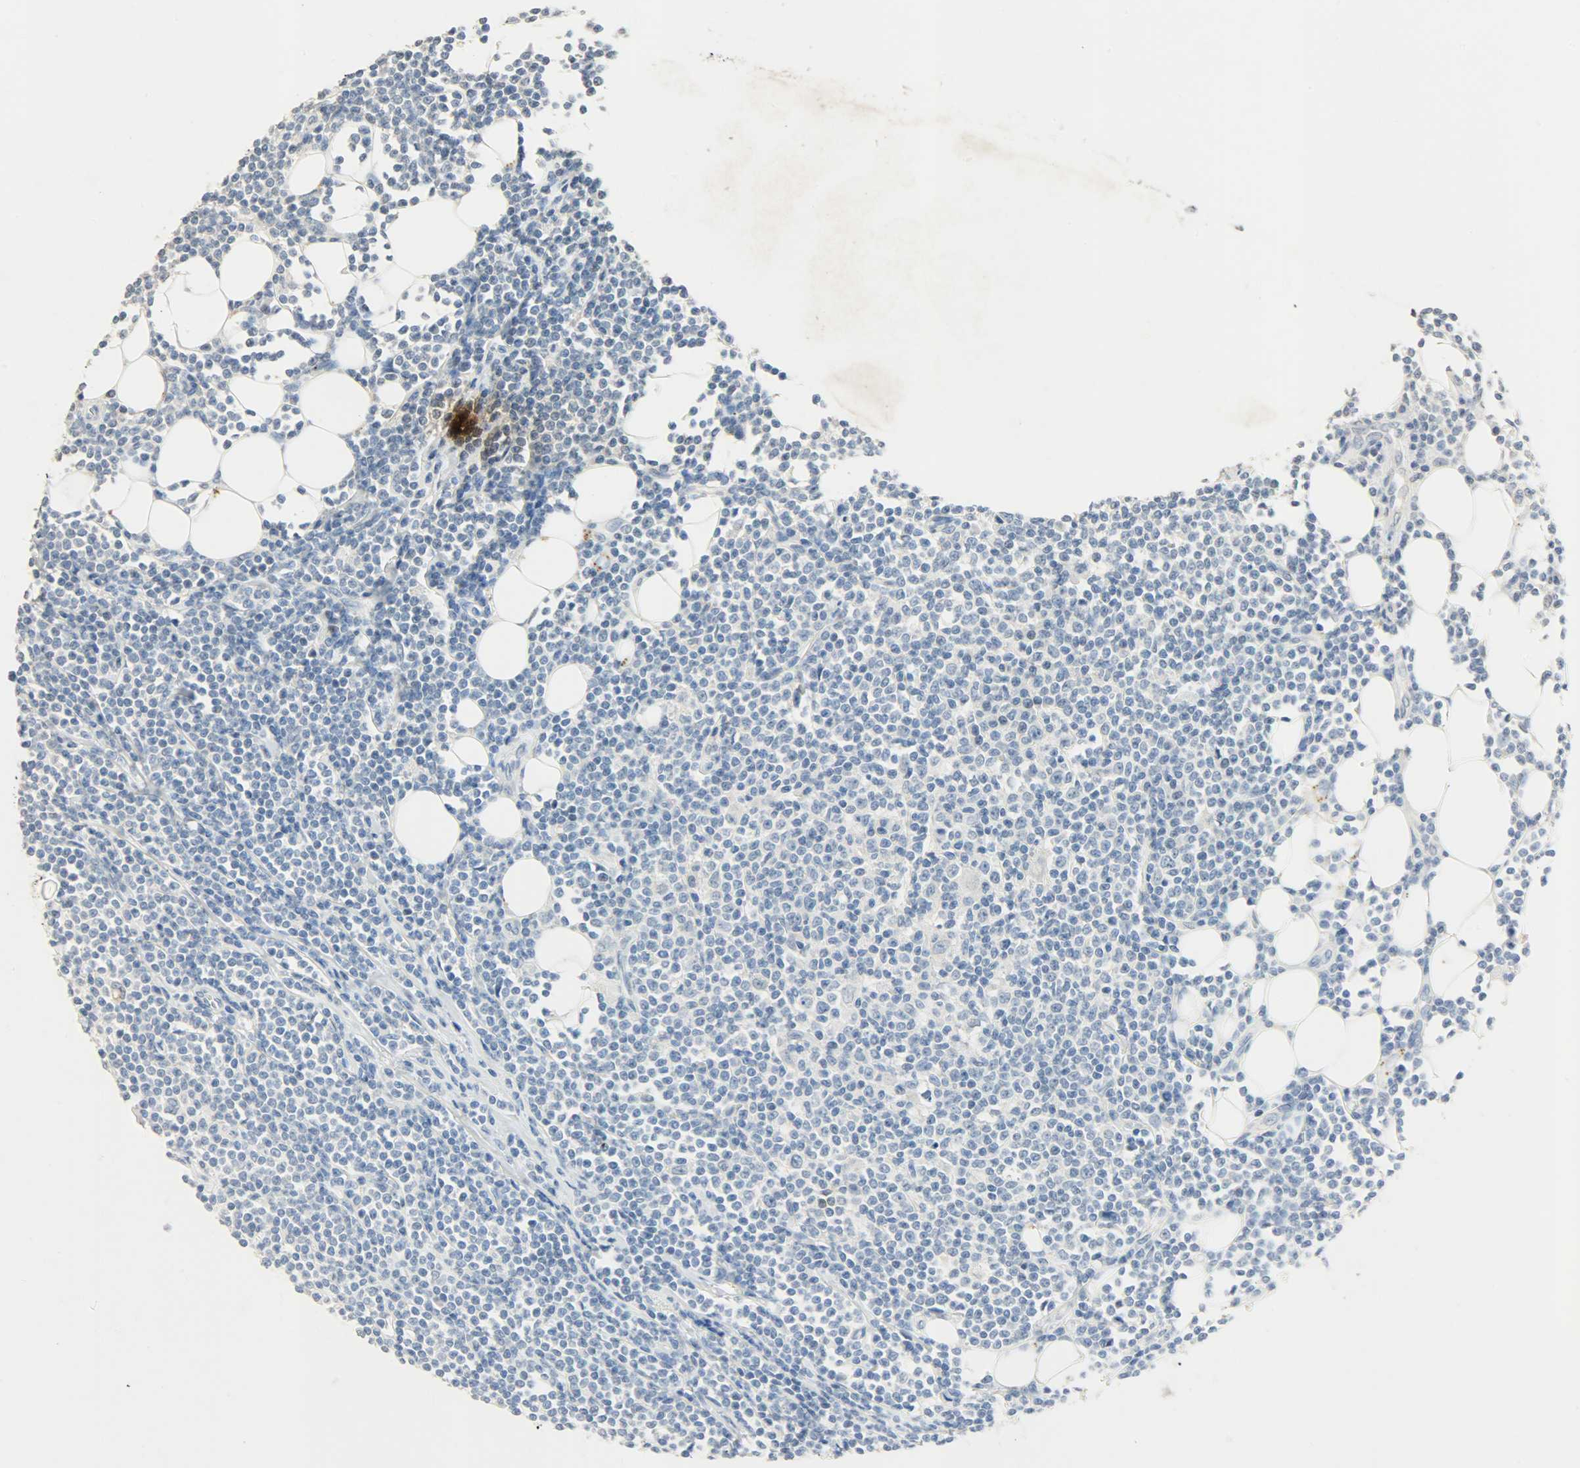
{"staining": {"intensity": "negative", "quantity": "none", "location": "none"}, "tissue": "lymphoma", "cell_type": "Tumor cells", "image_type": "cancer", "snomed": [{"axis": "morphology", "description": "Malignant lymphoma, non-Hodgkin's type, Low grade"}, {"axis": "topography", "description": "Soft tissue"}], "caption": "Immunohistochemistry (IHC) of human lymphoma displays no expression in tumor cells.", "gene": "DNAJB6", "patient": {"sex": "male", "age": 92}}